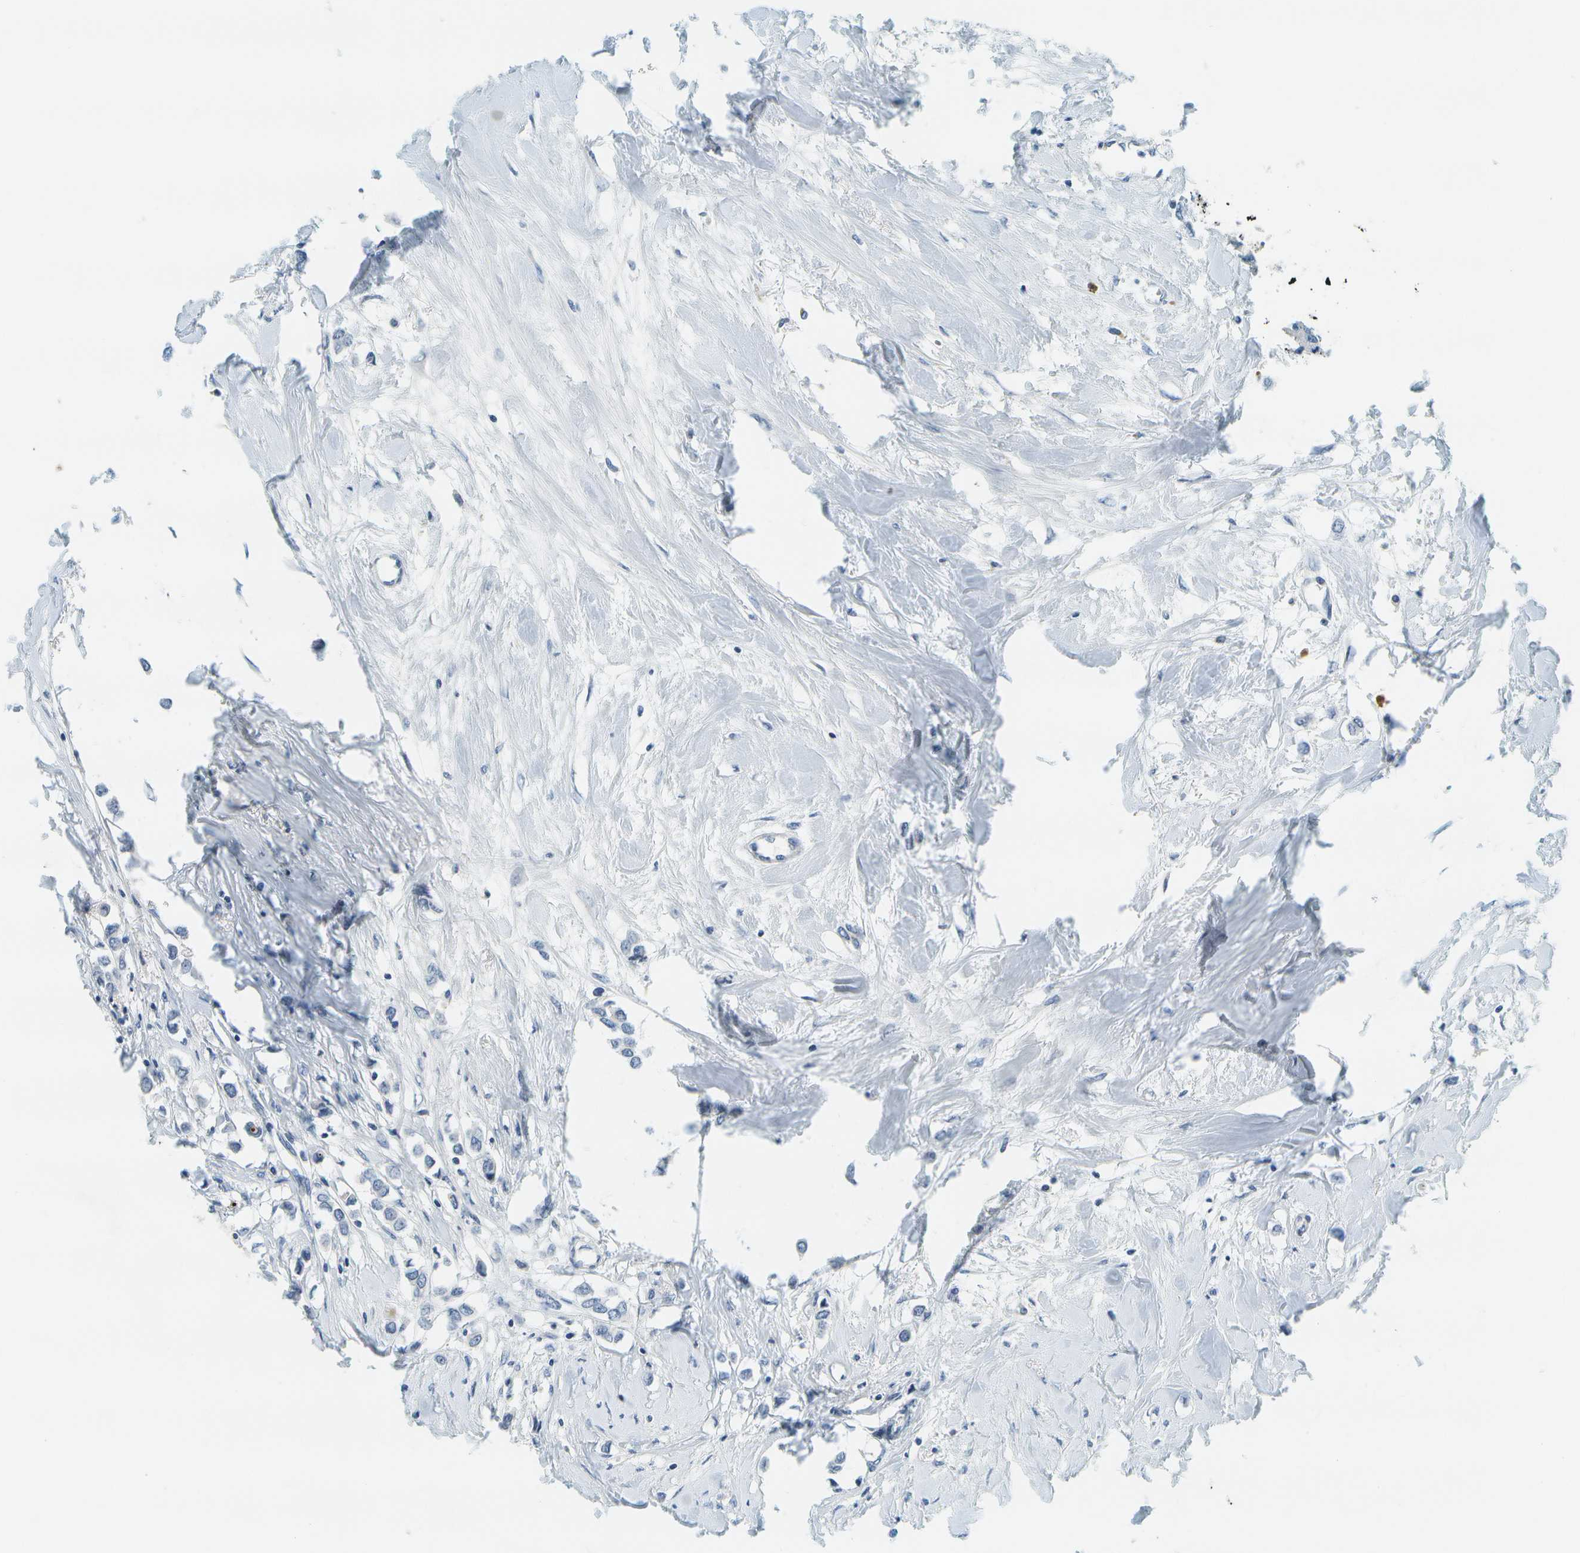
{"staining": {"intensity": "negative", "quantity": "none", "location": "none"}, "tissue": "breast cancer", "cell_type": "Tumor cells", "image_type": "cancer", "snomed": [{"axis": "morphology", "description": "Lobular carcinoma"}, {"axis": "topography", "description": "Breast"}], "caption": "This is a histopathology image of IHC staining of breast lobular carcinoma, which shows no expression in tumor cells.", "gene": "RASGRP2", "patient": {"sex": "female", "age": 51}}